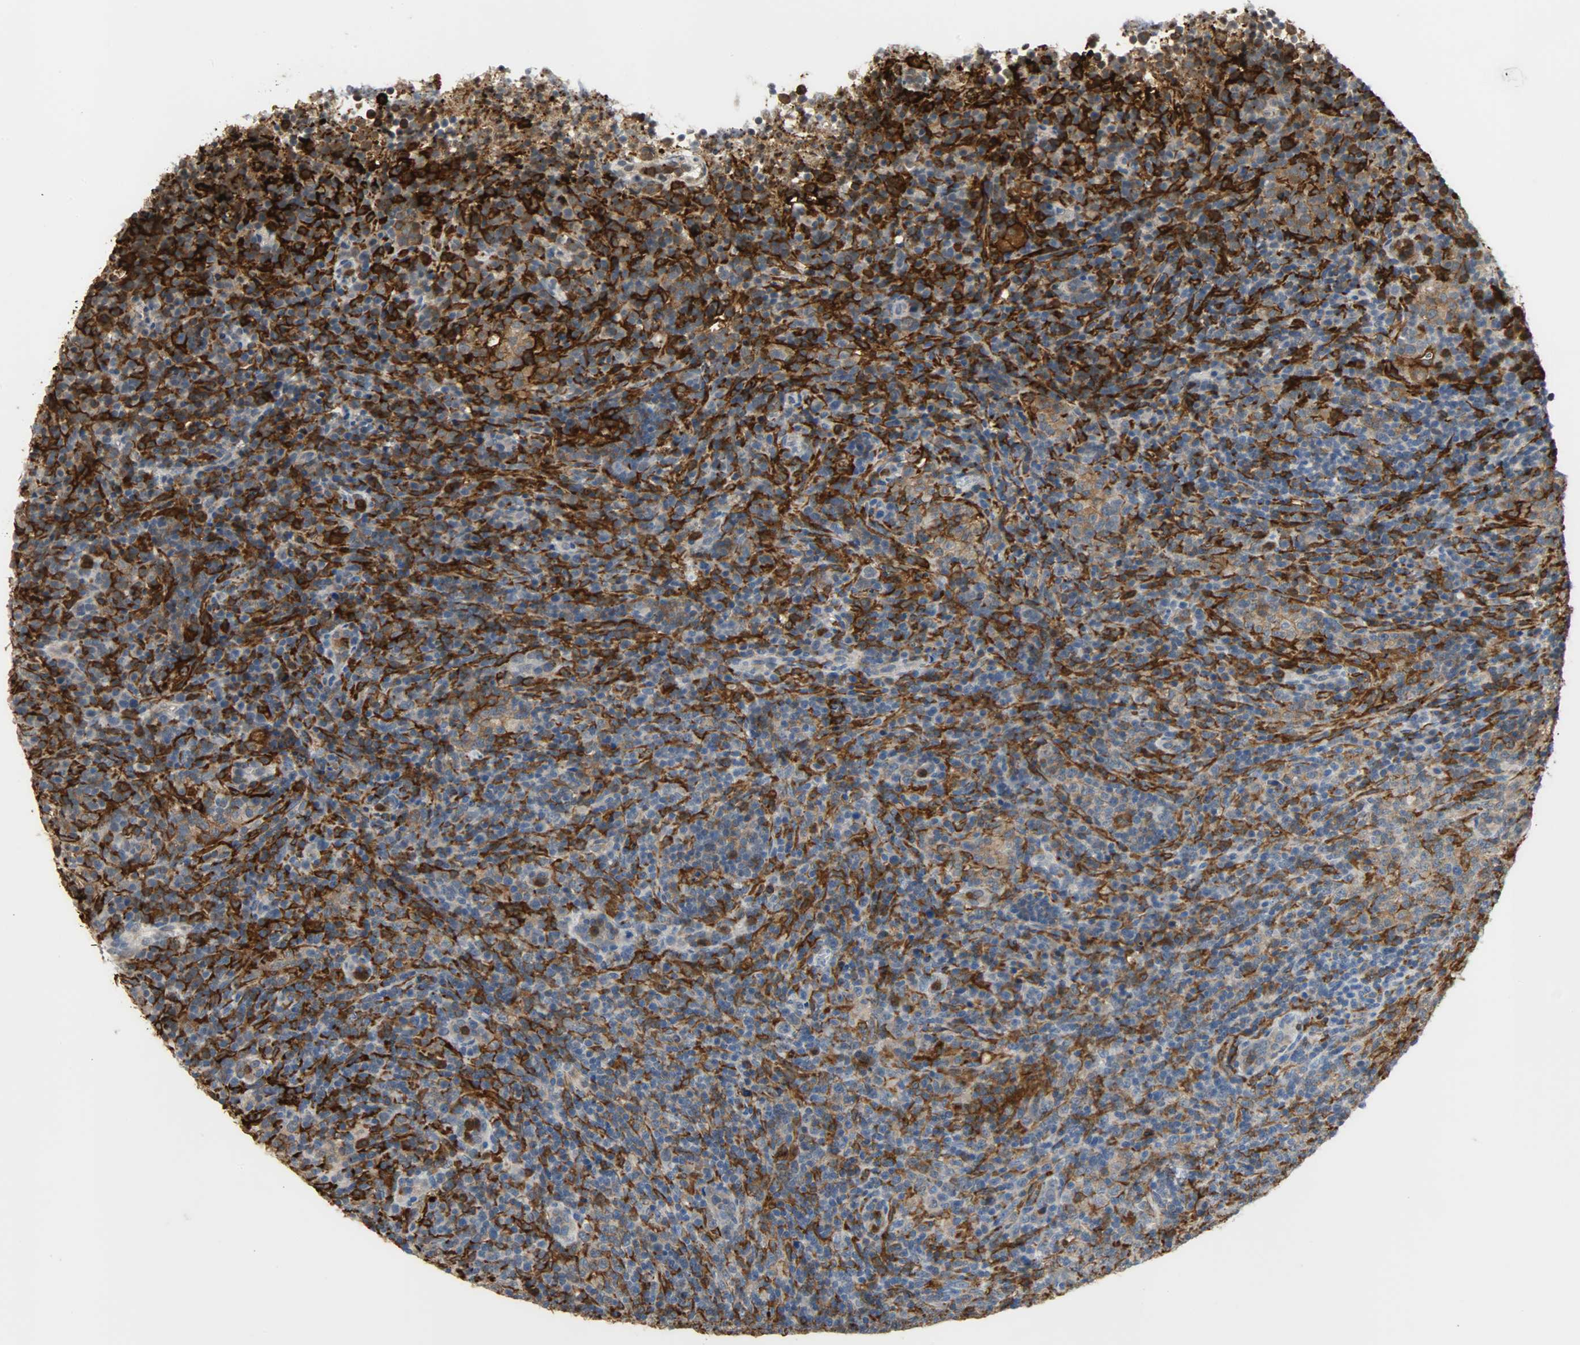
{"staining": {"intensity": "negative", "quantity": "none", "location": "none"}, "tissue": "lymphoma", "cell_type": "Tumor cells", "image_type": "cancer", "snomed": [{"axis": "morphology", "description": "Malignant lymphoma, non-Hodgkin's type, High grade"}, {"axis": "topography", "description": "Lymph node"}], "caption": "High power microscopy histopathology image of an immunohistochemistry photomicrograph of high-grade malignant lymphoma, non-Hodgkin's type, revealing no significant expression in tumor cells. The staining was performed using DAB to visualize the protein expression in brown, while the nuclei were stained in blue with hematoxylin (Magnification: 20x).", "gene": "SKAP2", "patient": {"sex": "female", "age": 76}}